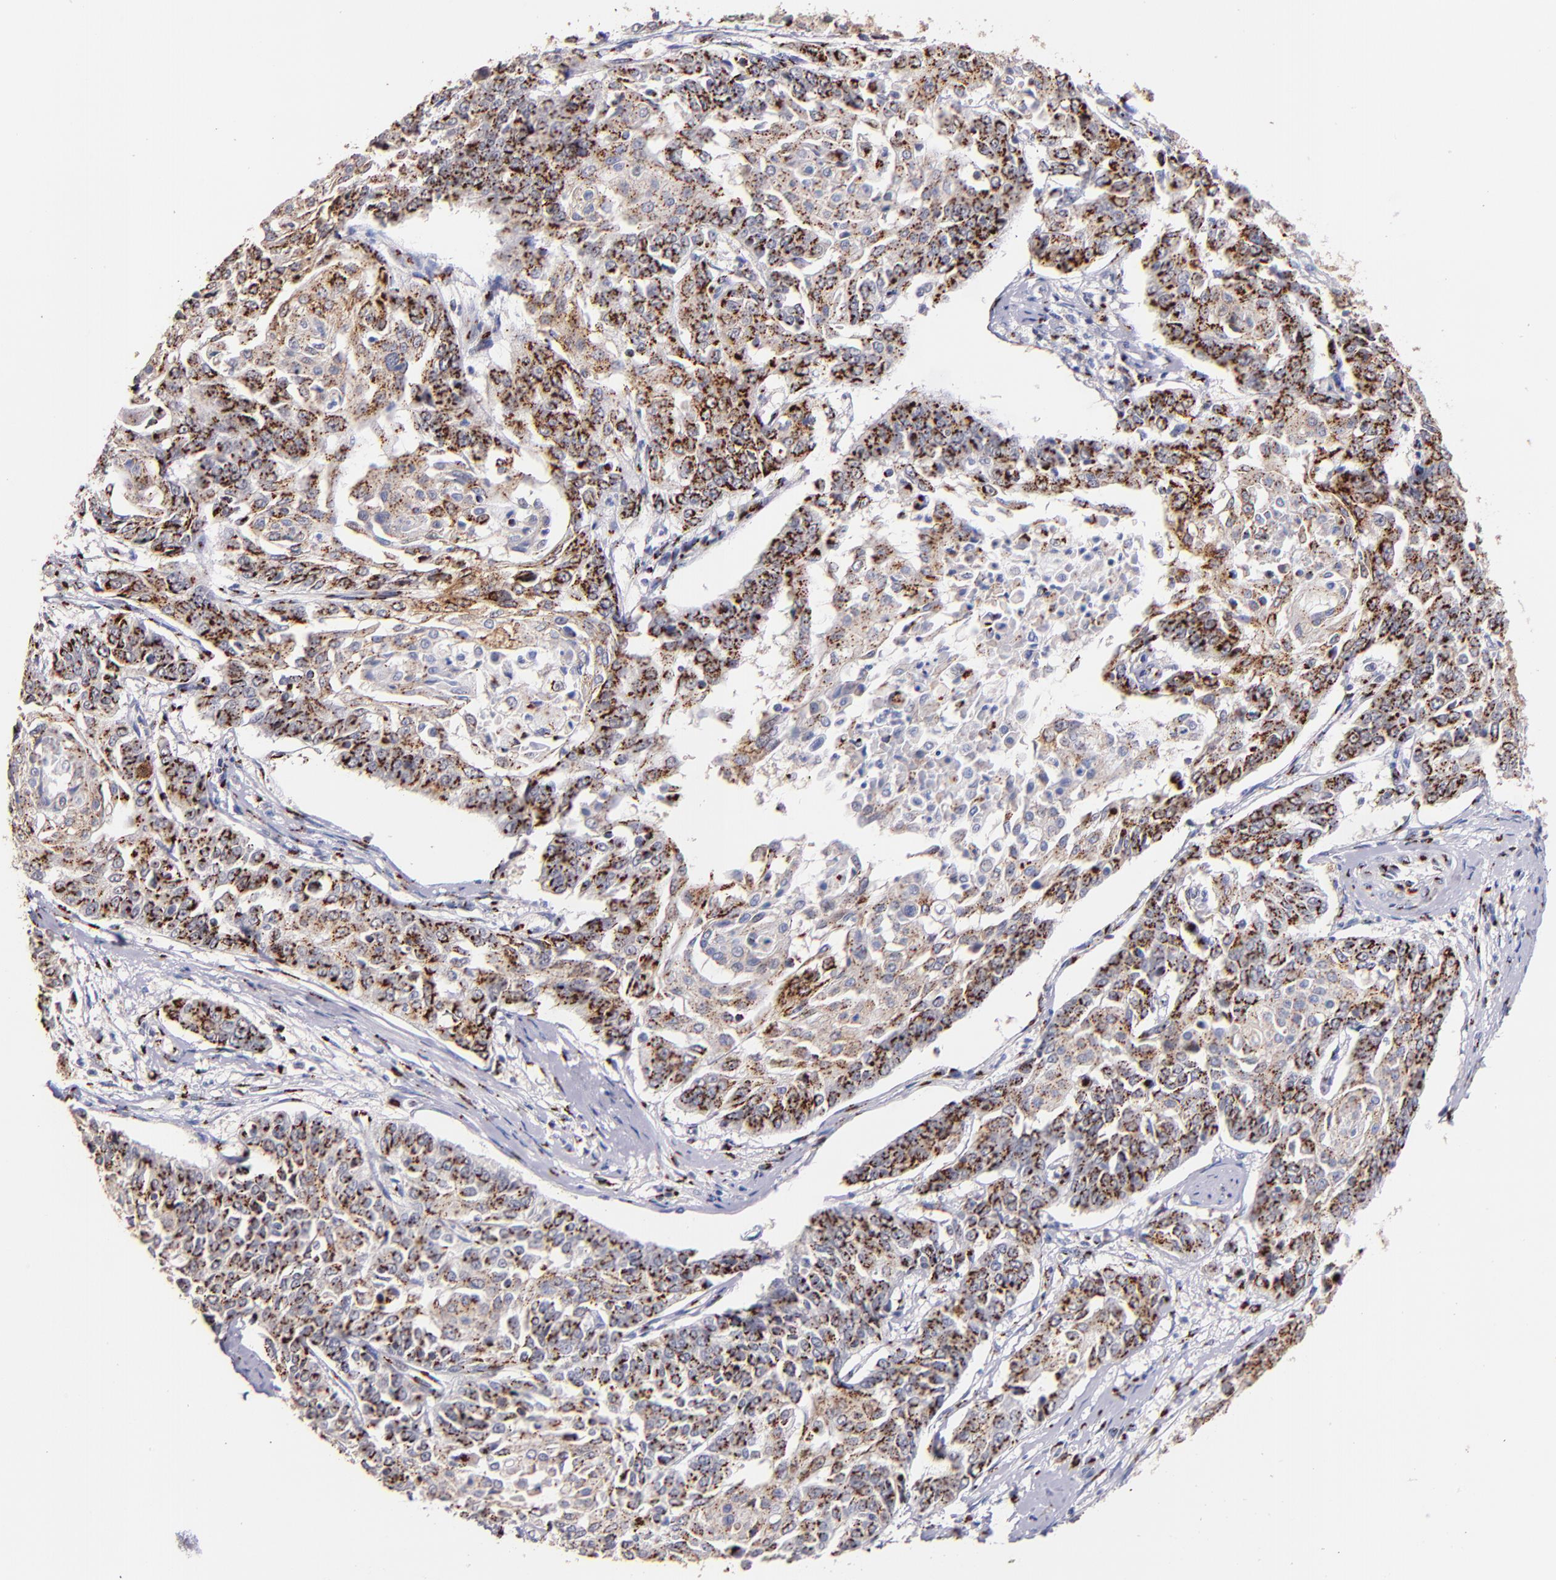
{"staining": {"intensity": "strong", "quantity": ">75%", "location": "cytoplasmic/membranous"}, "tissue": "cervical cancer", "cell_type": "Tumor cells", "image_type": "cancer", "snomed": [{"axis": "morphology", "description": "Squamous cell carcinoma, NOS"}, {"axis": "topography", "description": "Cervix"}], "caption": "Immunohistochemistry (IHC) photomicrograph of neoplastic tissue: cervical cancer stained using IHC displays high levels of strong protein expression localized specifically in the cytoplasmic/membranous of tumor cells, appearing as a cytoplasmic/membranous brown color.", "gene": "GOLIM4", "patient": {"sex": "female", "age": 64}}